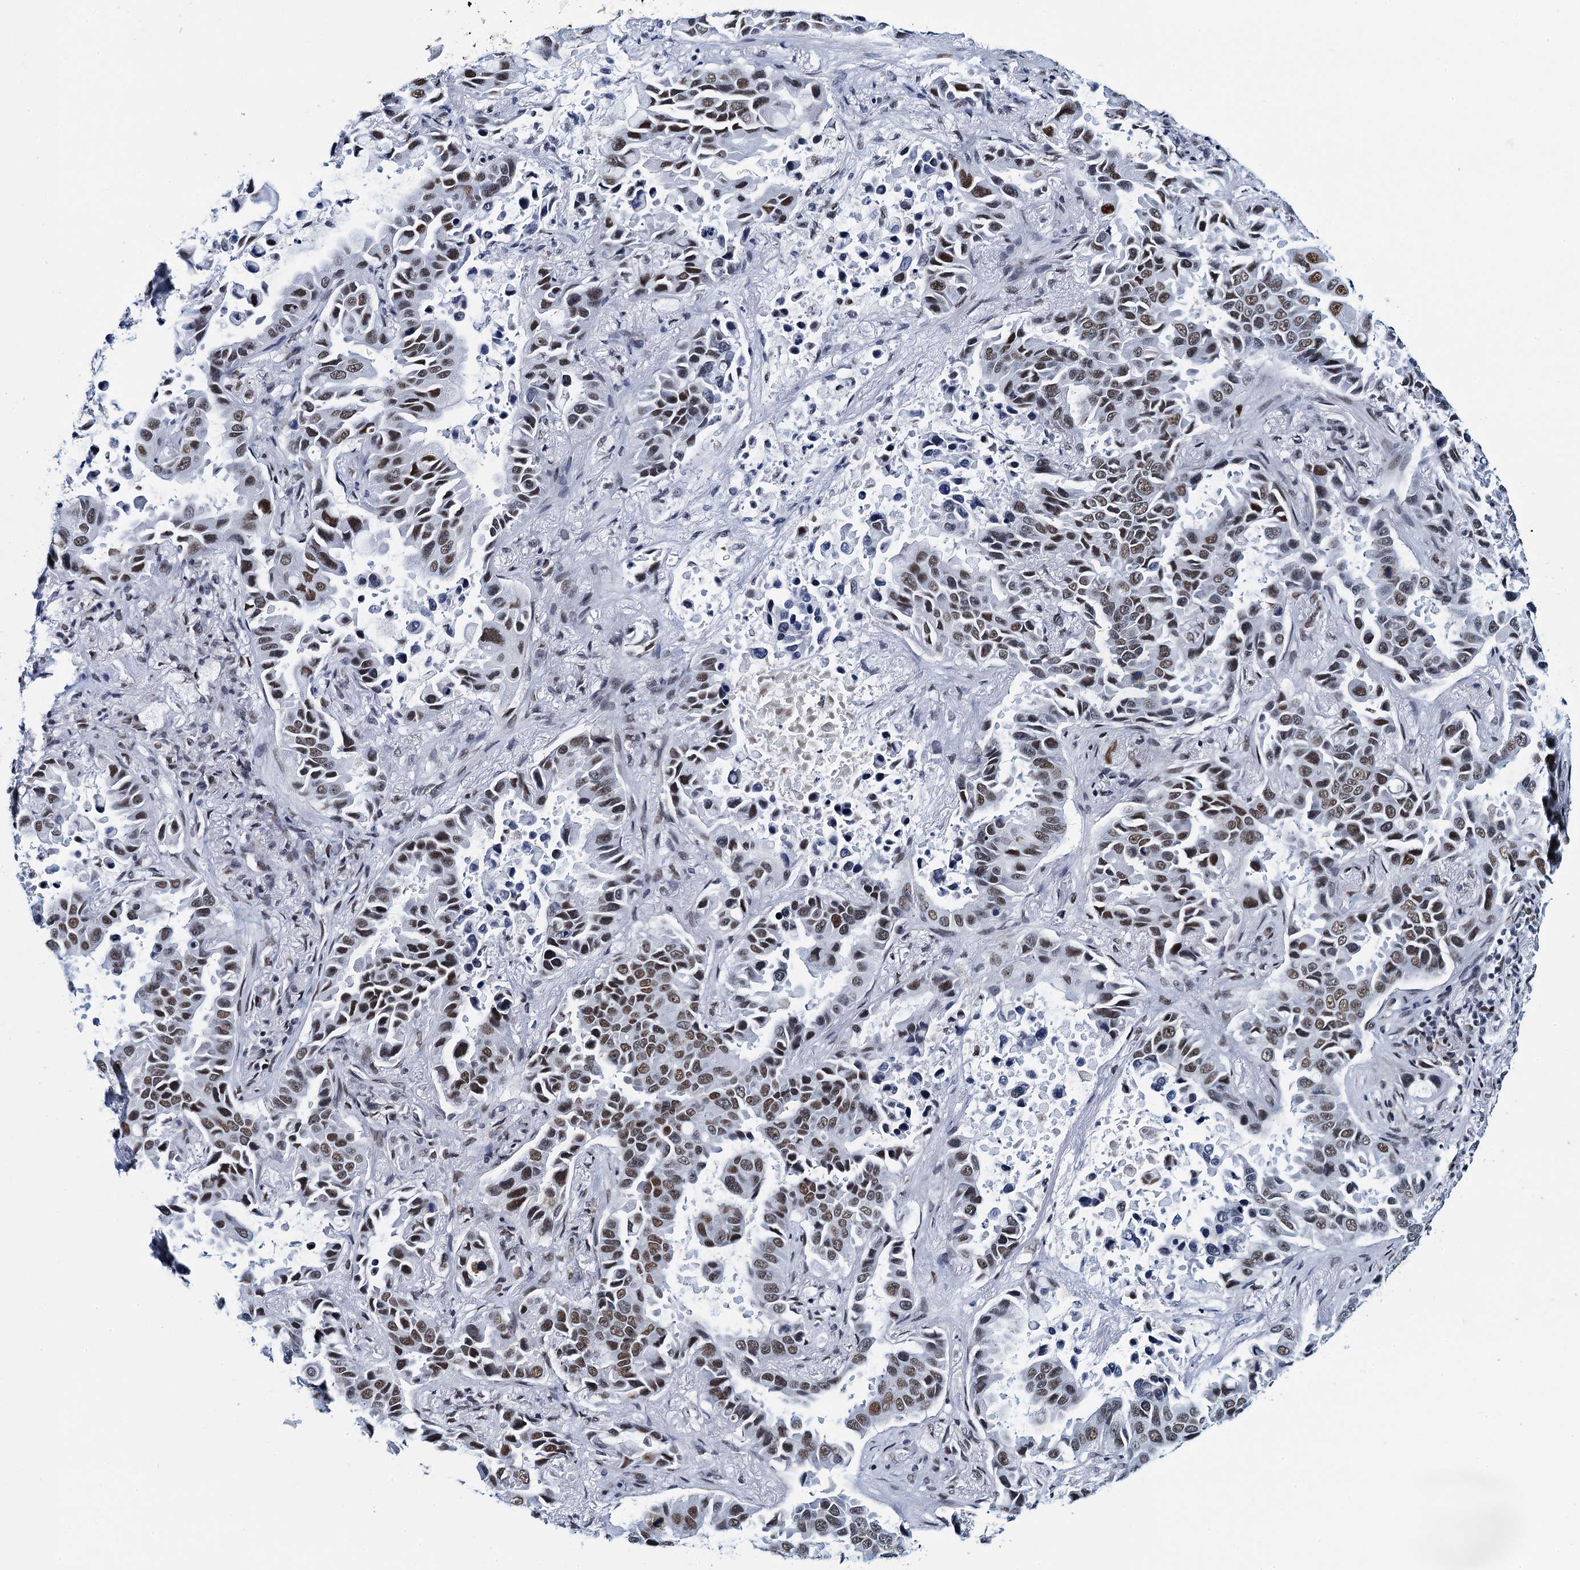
{"staining": {"intensity": "moderate", "quantity": ">75%", "location": "nuclear"}, "tissue": "lung cancer", "cell_type": "Tumor cells", "image_type": "cancer", "snomed": [{"axis": "morphology", "description": "Adenocarcinoma, NOS"}, {"axis": "topography", "description": "Lung"}], "caption": "About >75% of tumor cells in lung cancer show moderate nuclear protein positivity as visualized by brown immunohistochemical staining.", "gene": "HNRNPUL2", "patient": {"sex": "male", "age": 64}}